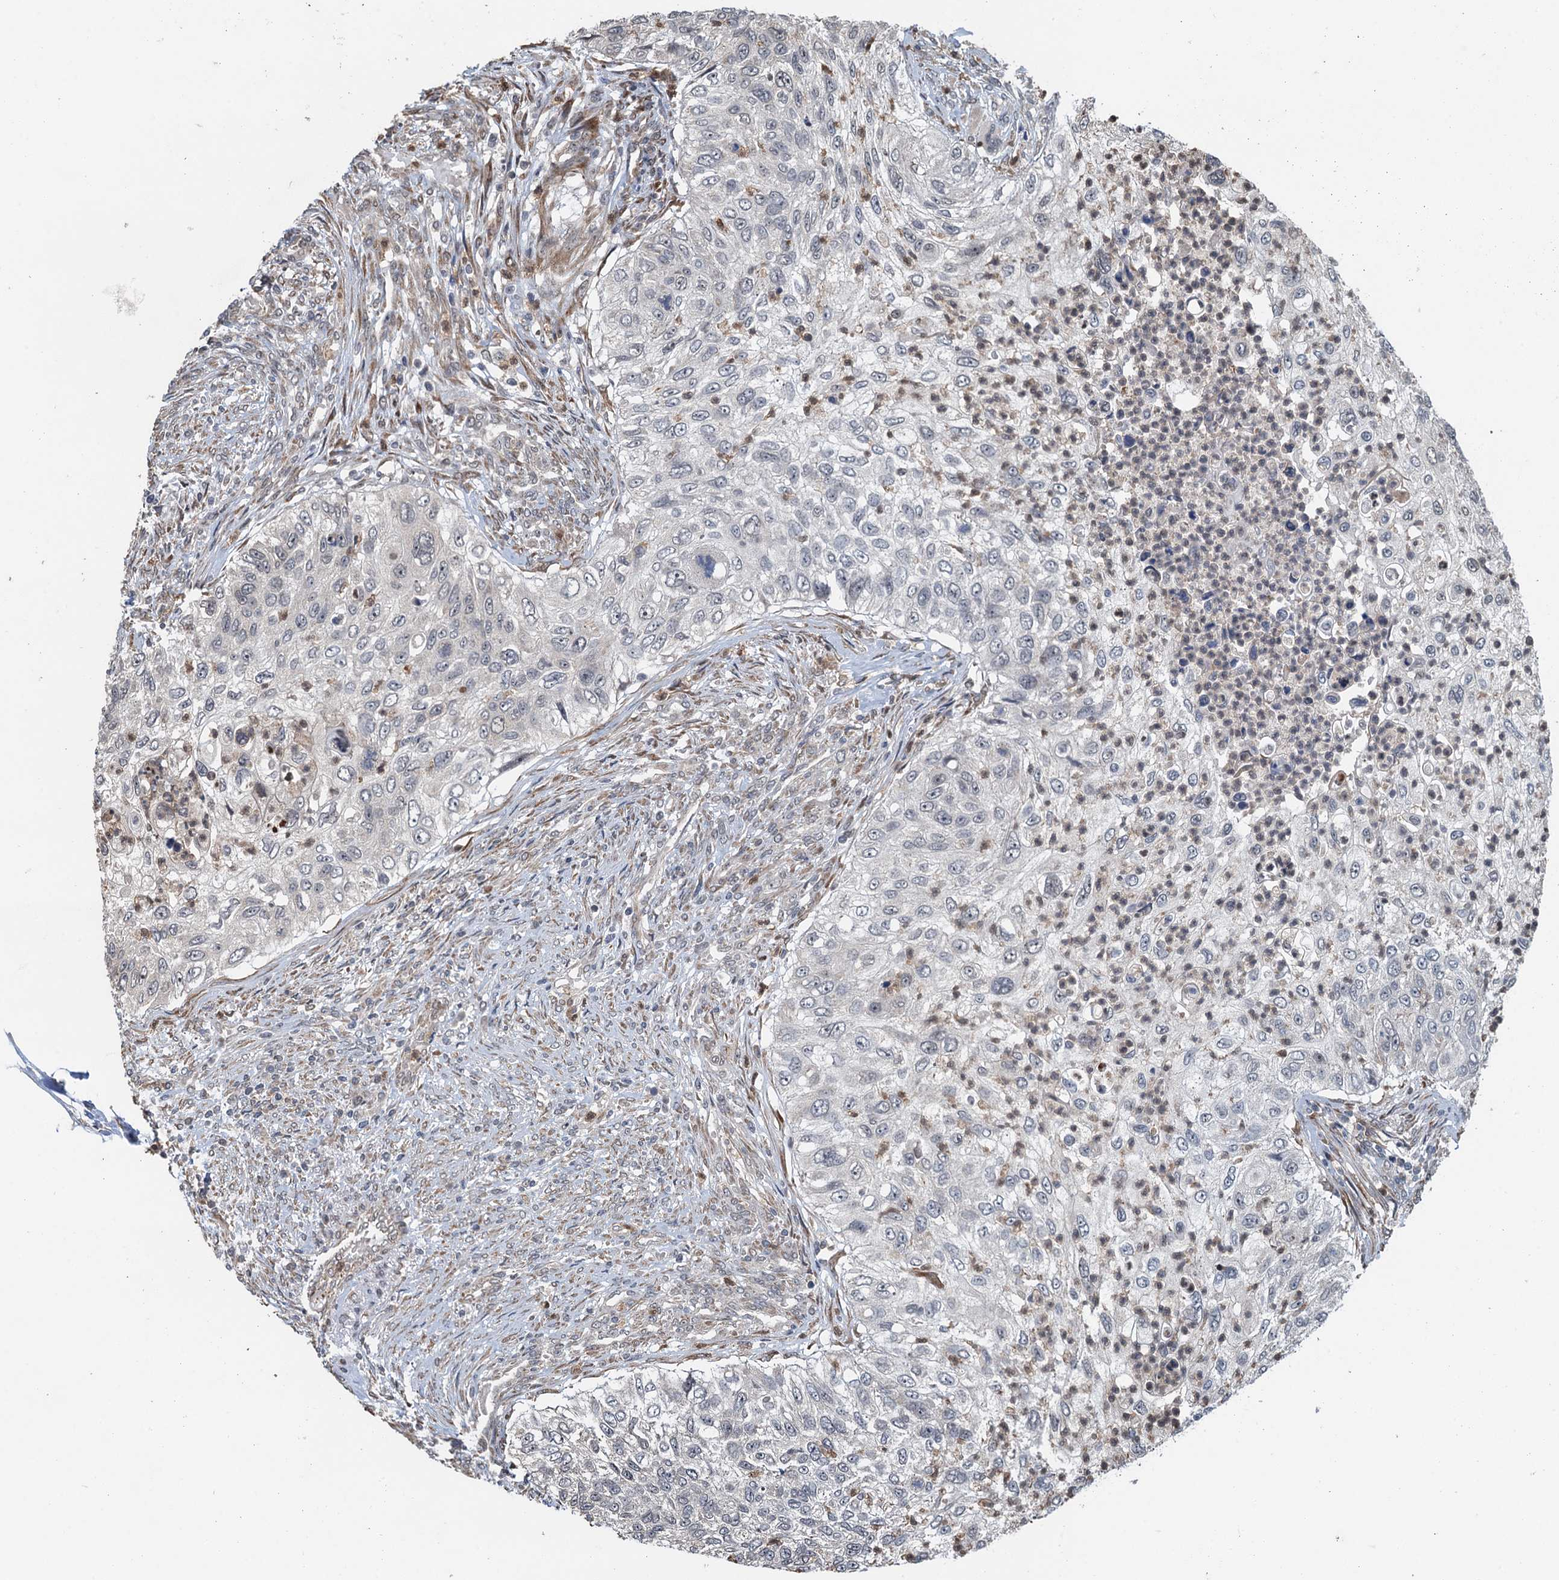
{"staining": {"intensity": "negative", "quantity": "none", "location": "none"}, "tissue": "urothelial cancer", "cell_type": "Tumor cells", "image_type": "cancer", "snomed": [{"axis": "morphology", "description": "Urothelial carcinoma, High grade"}, {"axis": "topography", "description": "Urinary bladder"}], "caption": "Immunohistochemical staining of human urothelial cancer exhibits no significant positivity in tumor cells.", "gene": "WHAMM", "patient": {"sex": "female", "age": 60}}